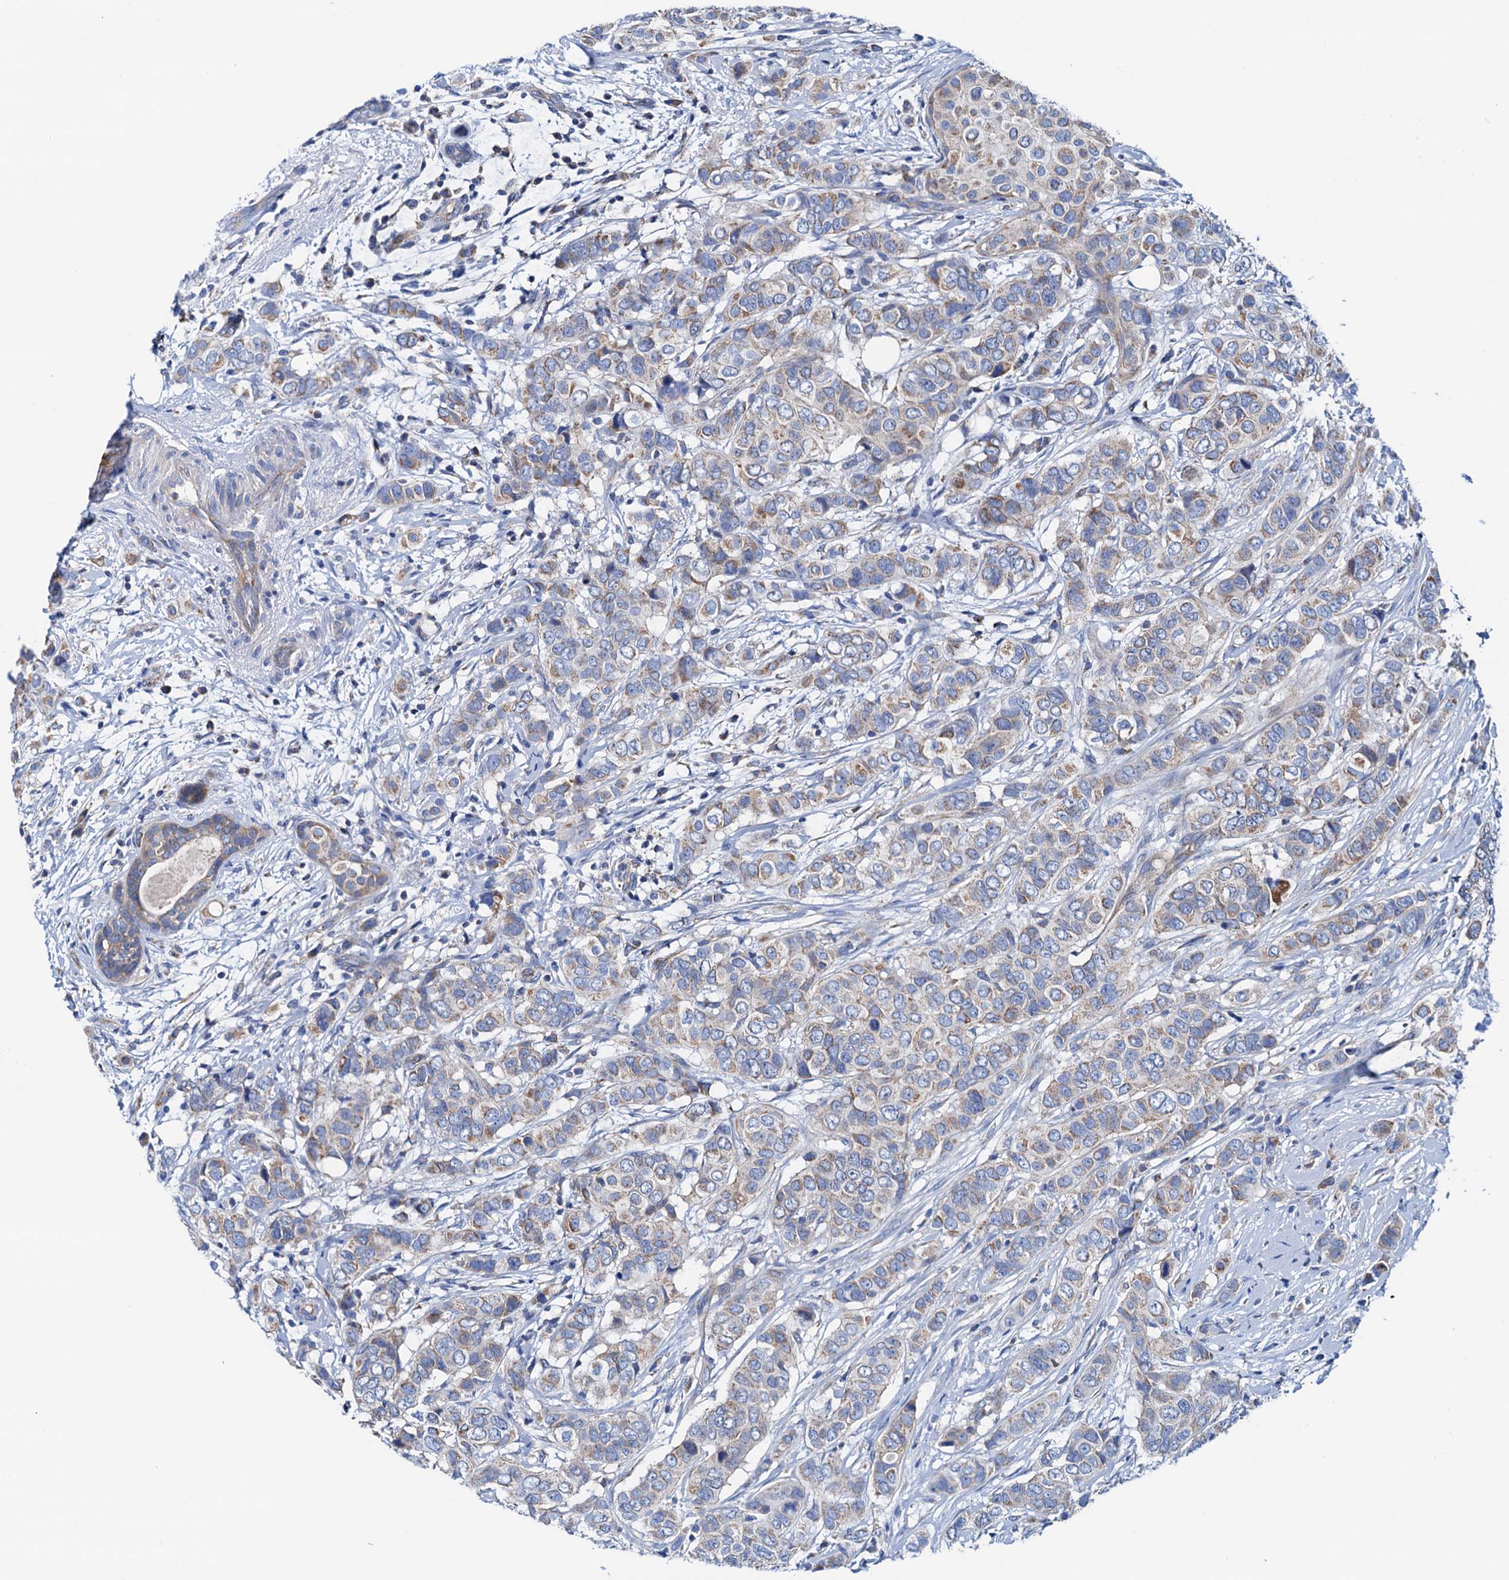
{"staining": {"intensity": "weak", "quantity": "<25%", "location": "cytoplasmic/membranous"}, "tissue": "breast cancer", "cell_type": "Tumor cells", "image_type": "cancer", "snomed": [{"axis": "morphology", "description": "Lobular carcinoma"}, {"axis": "topography", "description": "Breast"}], "caption": "Lobular carcinoma (breast) stained for a protein using immunohistochemistry (IHC) demonstrates no expression tumor cells.", "gene": "RASSF9", "patient": {"sex": "female", "age": 51}}